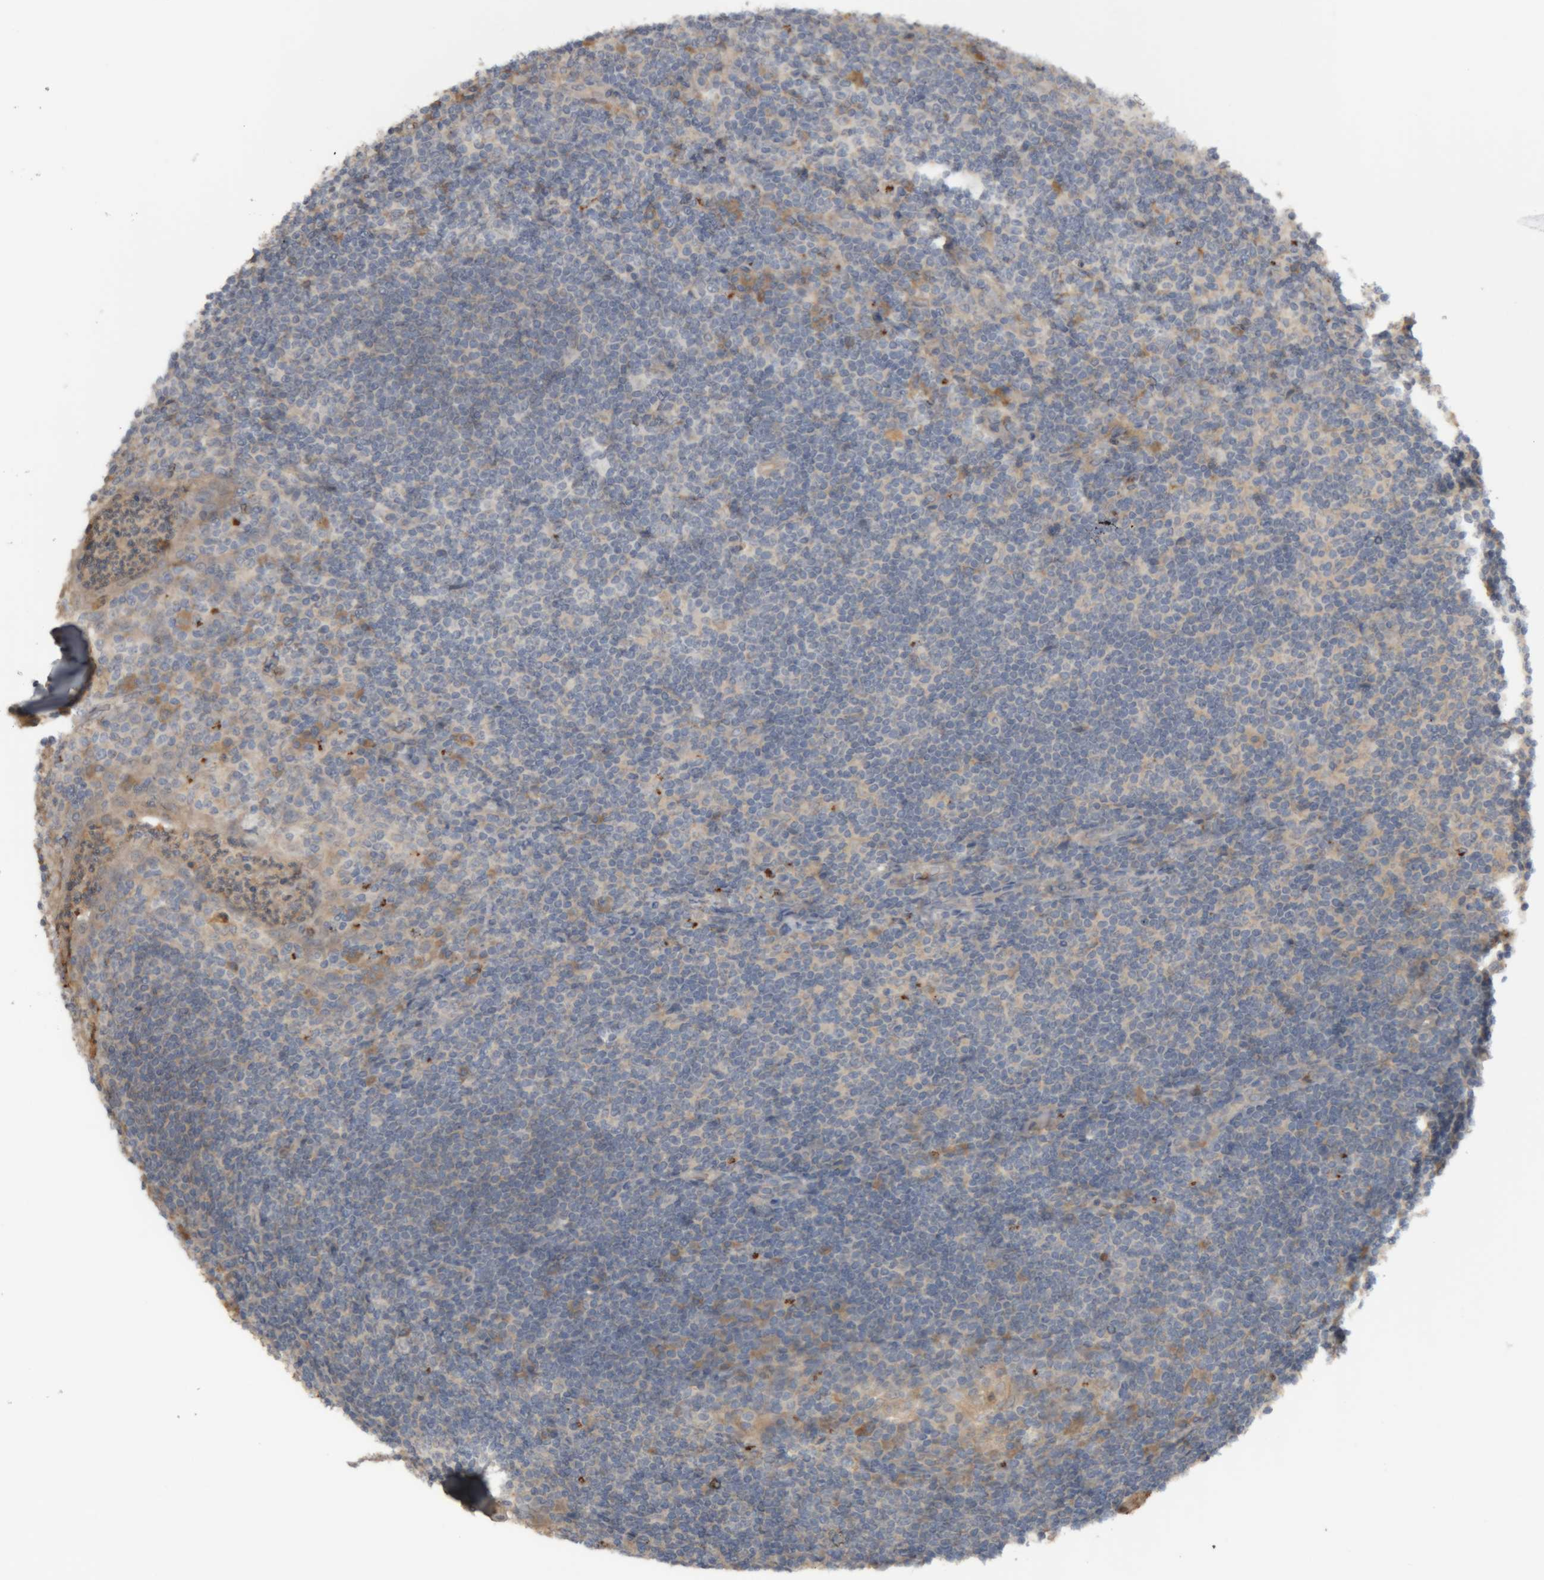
{"staining": {"intensity": "weak", "quantity": "<25%", "location": "cytoplasmic/membranous"}, "tissue": "tonsil", "cell_type": "Germinal center cells", "image_type": "normal", "snomed": [{"axis": "morphology", "description": "Normal tissue, NOS"}, {"axis": "topography", "description": "Tonsil"}], "caption": "High magnification brightfield microscopy of unremarkable tonsil stained with DAB (brown) and counterstained with hematoxylin (blue): germinal center cells show no significant expression. Nuclei are stained in blue.", "gene": "TMED7", "patient": {"sex": "male", "age": 37}}